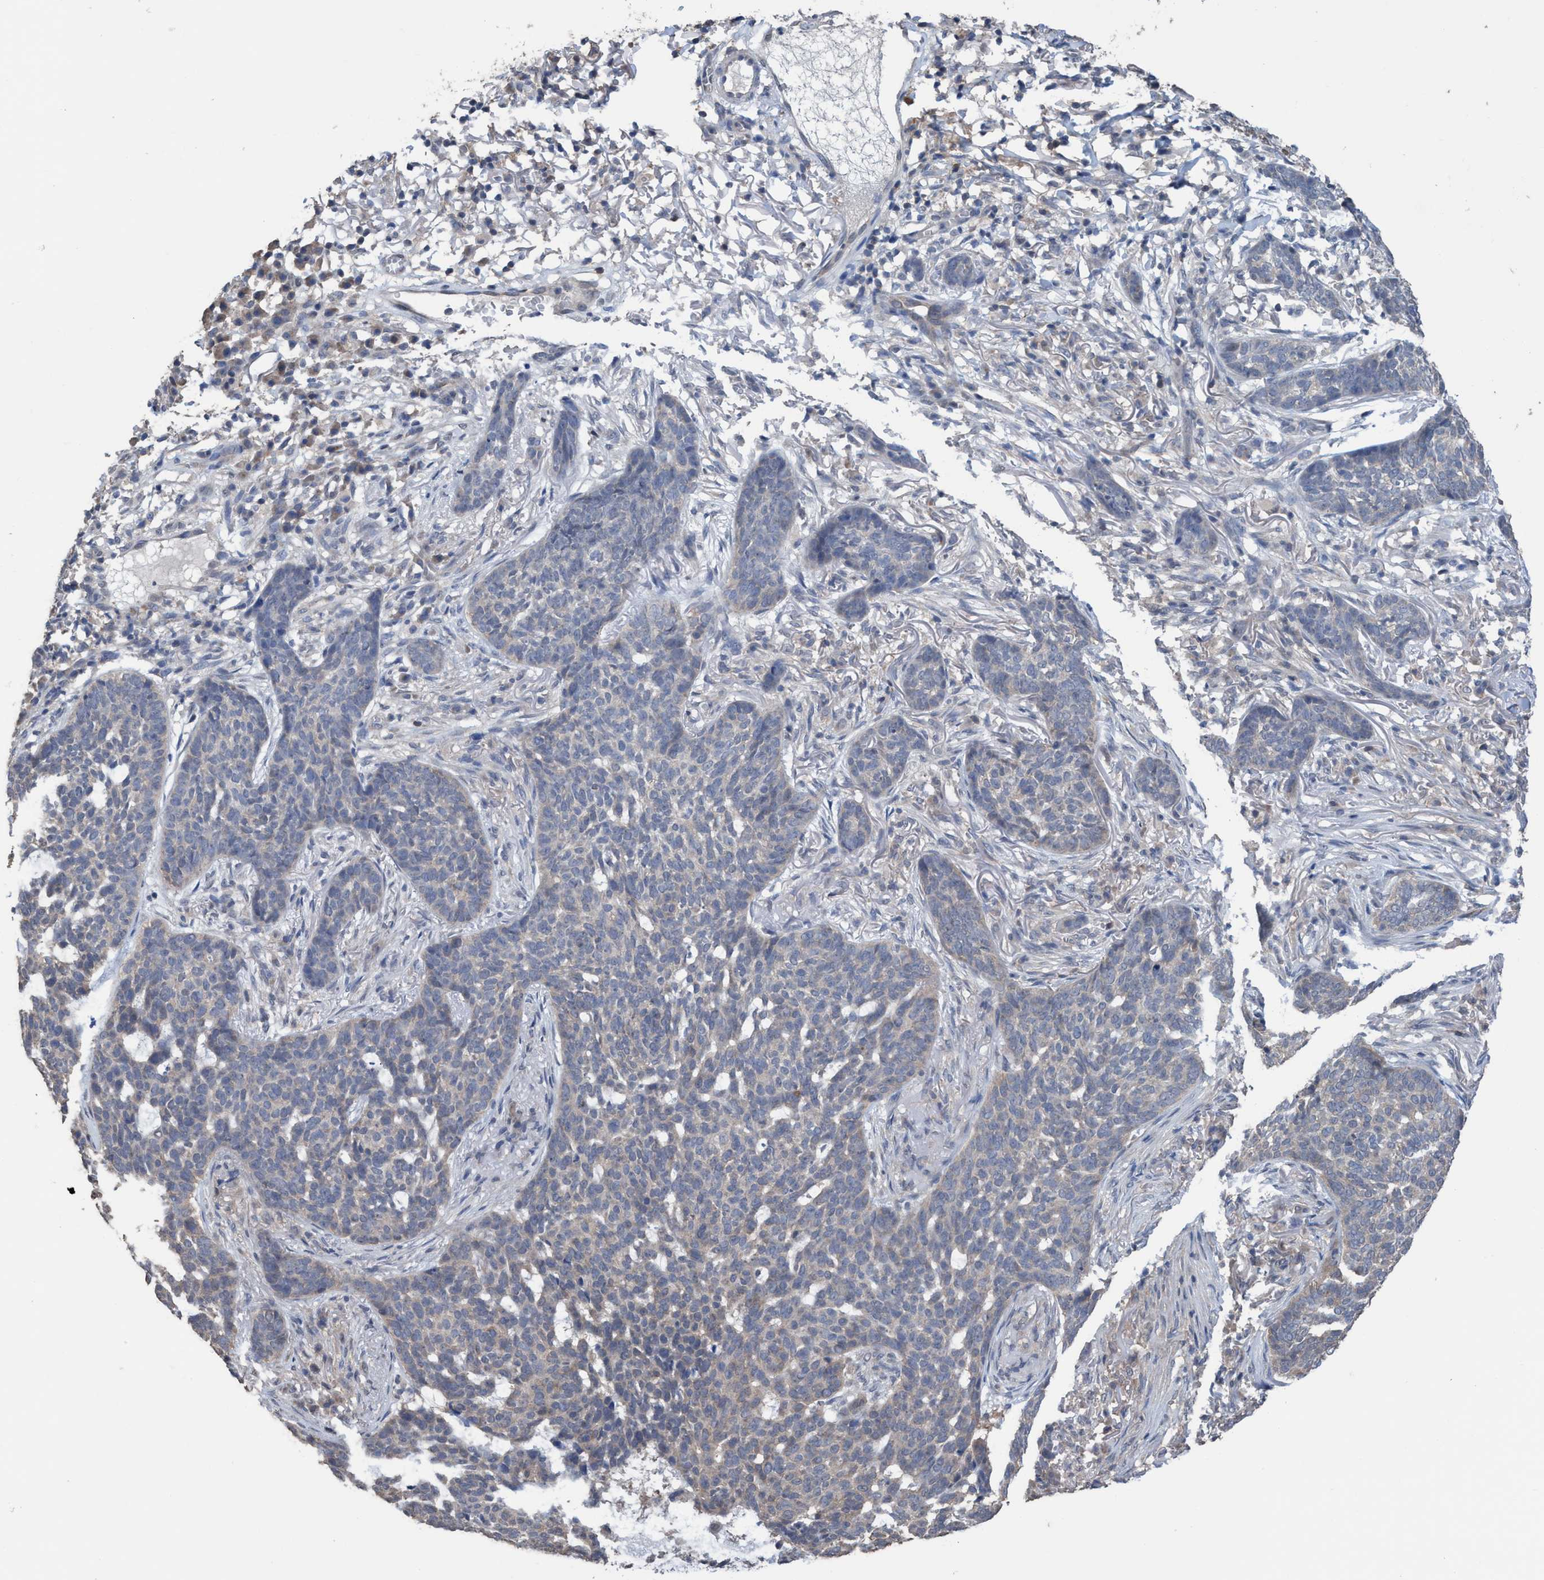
{"staining": {"intensity": "negative", "quantity": "none", "location": "none"}, "tissue": "skin cancer", "cell_type": "Tumor cells", "image_type": "cancer", "snomed": [{"axis": "morphology", "description": "Basal cell carcinoma"}, {"axis": "topography", "description": "Skin"}], "caption": "Skin cancer (basal cell carcinoma) was stained to show a protein in brown. There is no significant staining in tumor cells.", "gene": "GLOD4", "patient": {"sex": "male", "age": 85}}